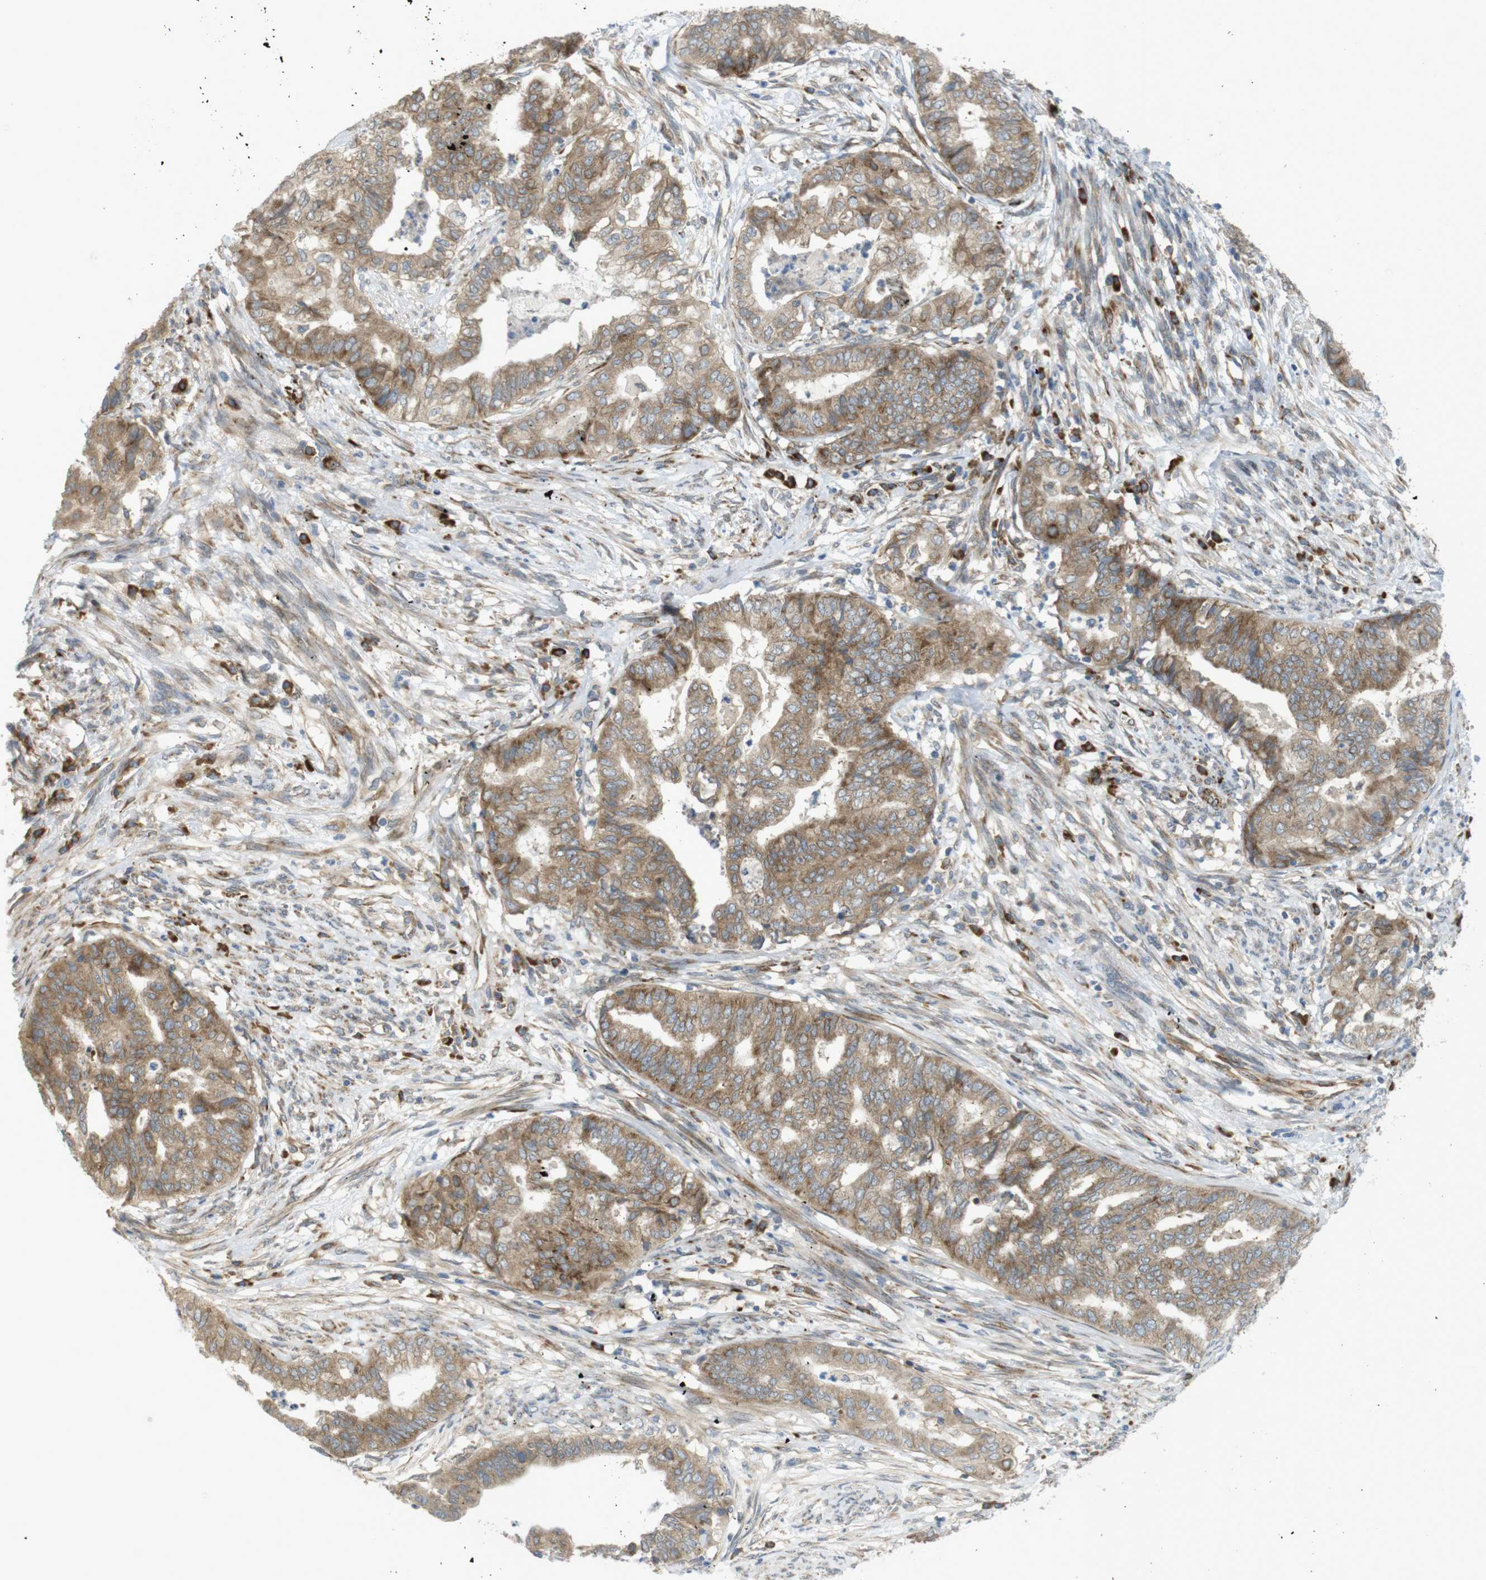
{"staining": {"intensity": "moderate", "quantity": ">75%", "location": "cytoplasmic/membranous"}, "tissue": "endometrial cancer", "cell_type": "Tumor cells", "image_type": "cancer", "snomed": [{"axis": "morphology", "description": "Adenocarcinoma, NOS"}, {"axis": "topography", "description": "Endometrium"}], "caption": "This histopathology image shows endometrial cancer (adenocarcinoma) stained with IHC to label a protein in brown. The cytoplasmic/membranous of tumor cells show moderate positivity for the protein. Nuclei are counter-stained blue.", "gene": "GJC3", "patient": {"sex": "female", "age": 79}}